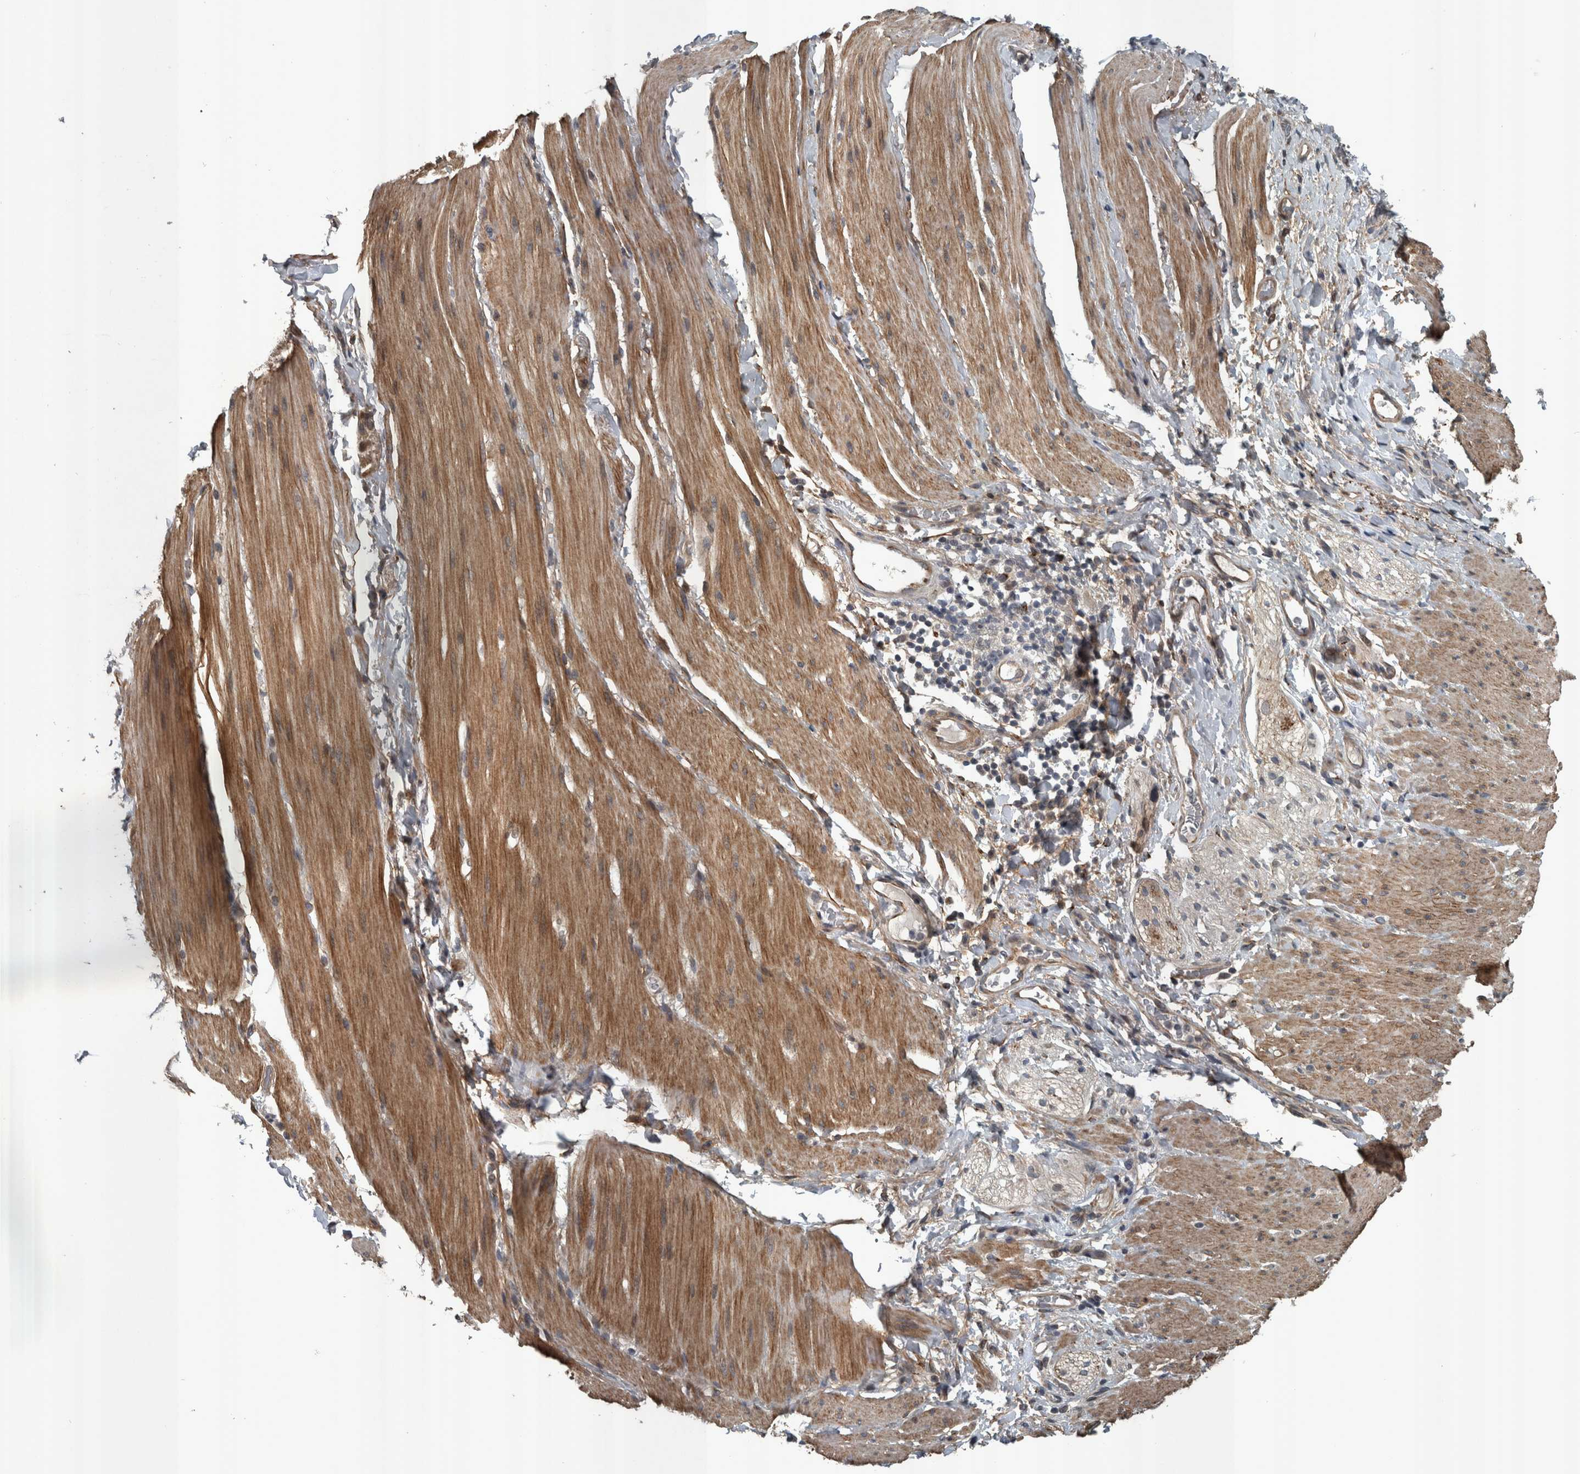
{"staining": {"intensity": "moderate", "quantity": "25%-75%", "location": "cytoplasmic/membranous"}, "tissue": "smooth muscle", "cell_type": "Smooth muscle cells", "image_type": "normal", "snomed": [{"axis": "morphology", "description": "Normal tissue, NOS"}, {"axis": "topography", "description": "Smooth muscle"}, {"axis": "topography", "description": "Small intestine"}], "caption": "Protein staining of benign smooth muscle displays moderate cytoplasmic/membranous expression in about 25%-75% of smooth muscle cells.", "gene": "ZNF345", "patient": {"sex": "female", "age": 84}}